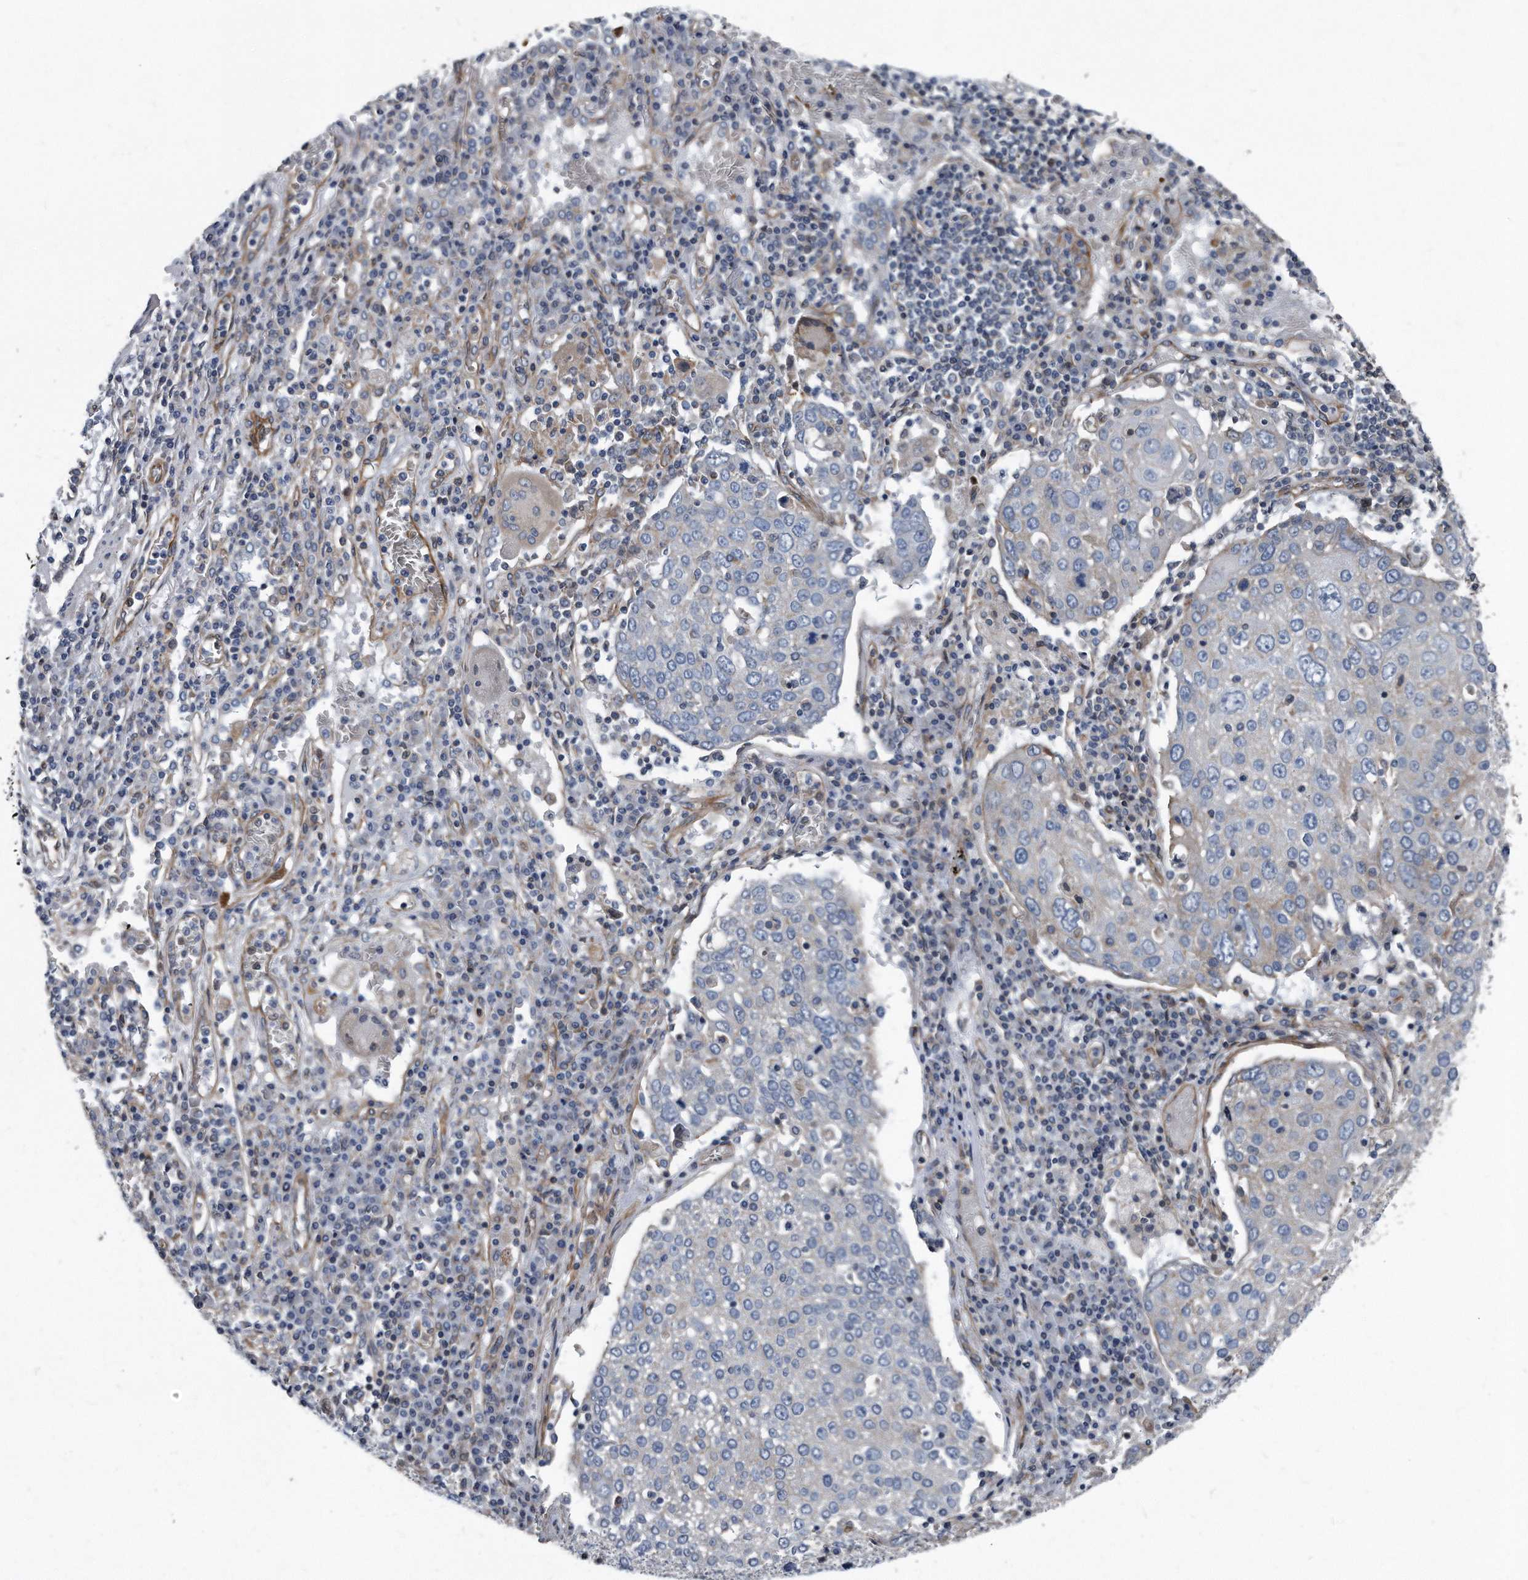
{"staining": {"intensity": "weak", "quantity": "<25%", "location": "cytoplasmic/membranous"}, "tissue": "lung cancer", "cell_type": "Tumor cells", "image_type": "cancer", "snomed": [{"axis": "morphology", "description": "Squamous cell carcinoma, NOS"}, {"axis": "topography", "description": "Lung"}], "caption": "An image of lung squamous cell carcinoma stained for a protein shows no brown staining in tumor cells.", "gene": "PLEC", "patient": {"sex": "male", "age": 65}}